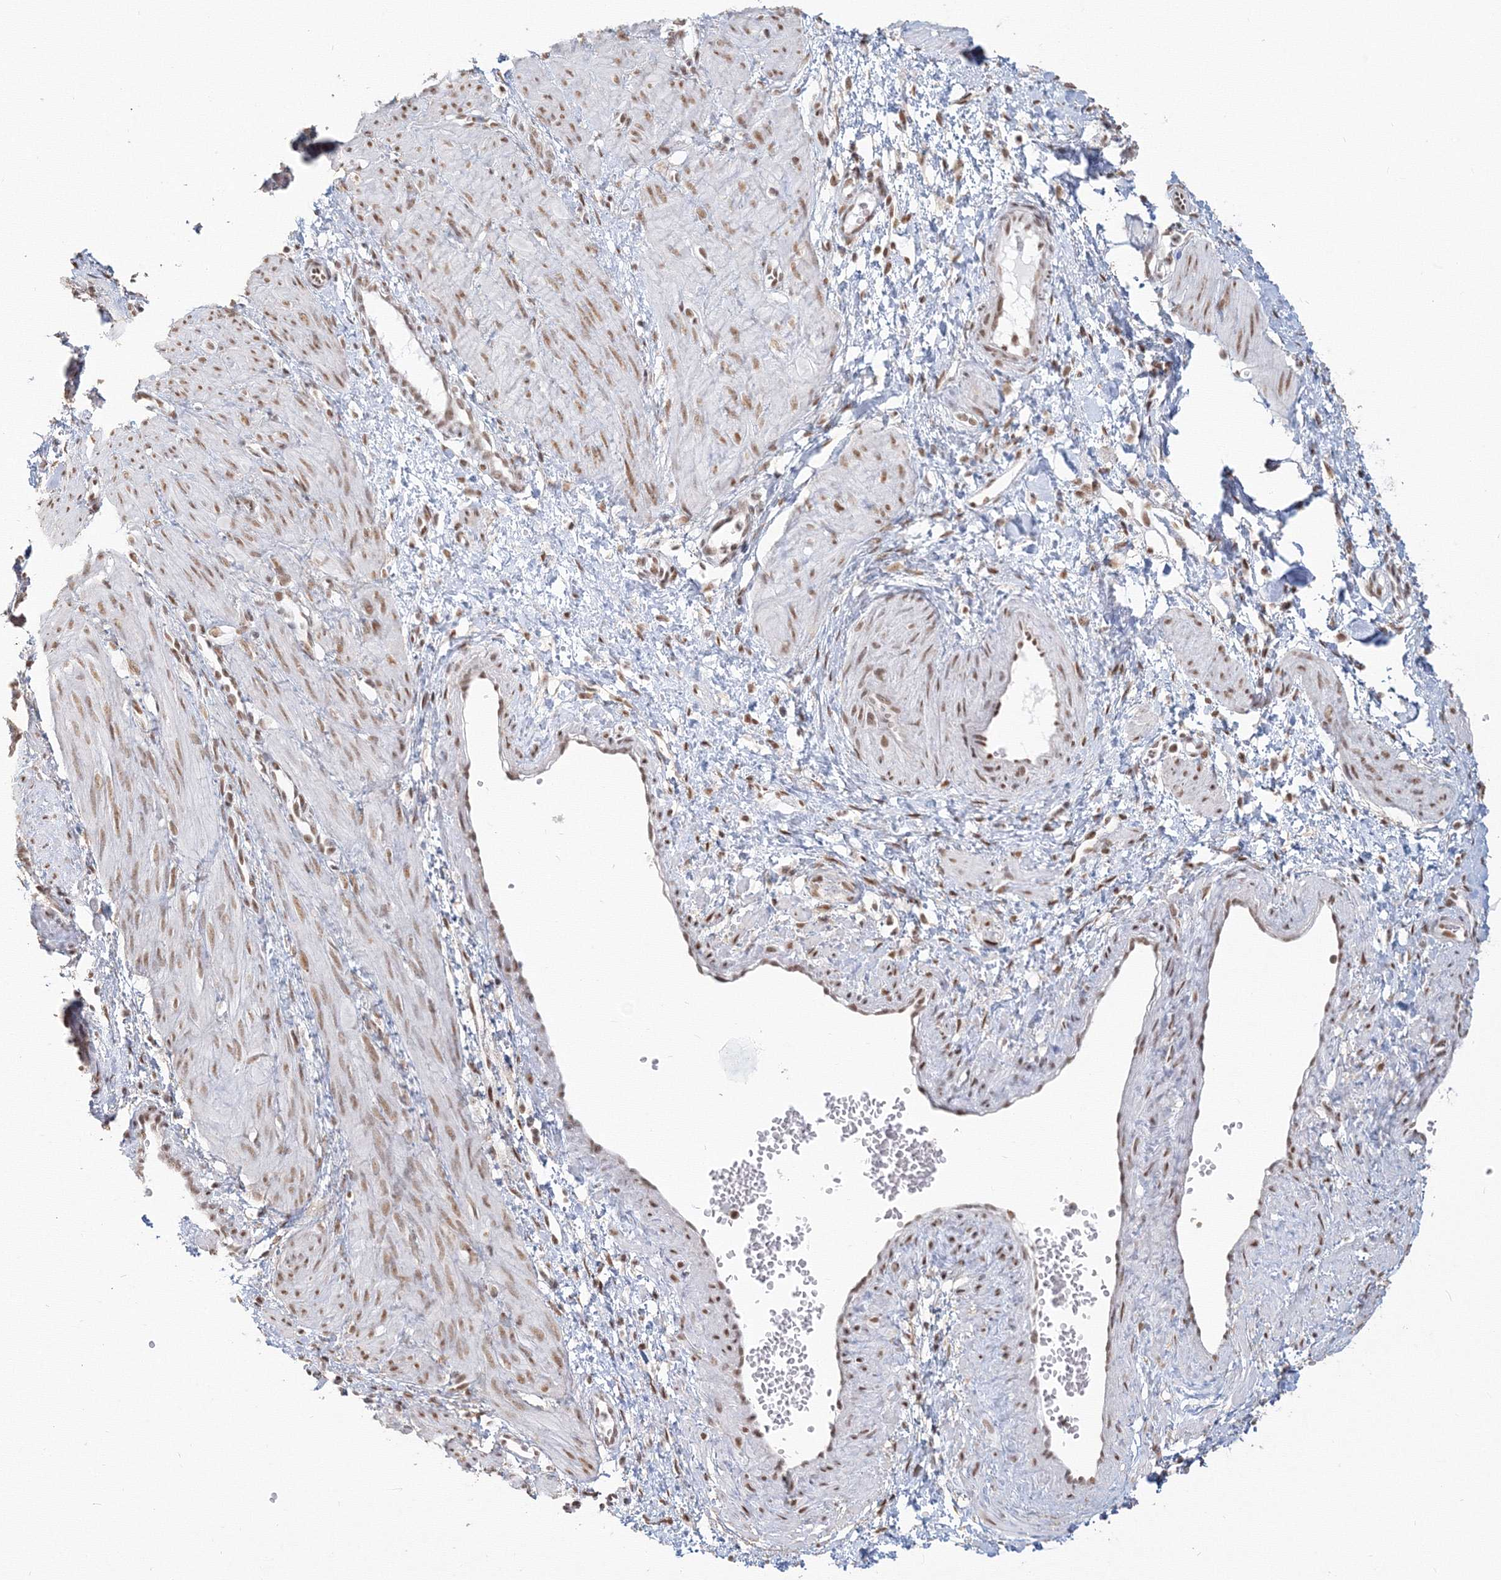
{"staining": {"intensity": "moderate", "quantity": ">75%", "location": "nuclear"}, "tissue": "smooth muscle", "cell_type": "Smooth muscle cells", "image_type": "normal", "snomed": [{"axis": "morphology", "description": "Normal tissue, NOS"}, {"axis": "topography", "description": "Endometrium"}], "caption": "The micrograph demonstrates staining of benign smooth muscle, revealing moderate nuclear protein positivity (brown color) within smooth muscle cells. (IHC, brightfield microscopy, high magnification).", "gene": "PPP4R2", "patient": {"sex": "female", "age": 33}}